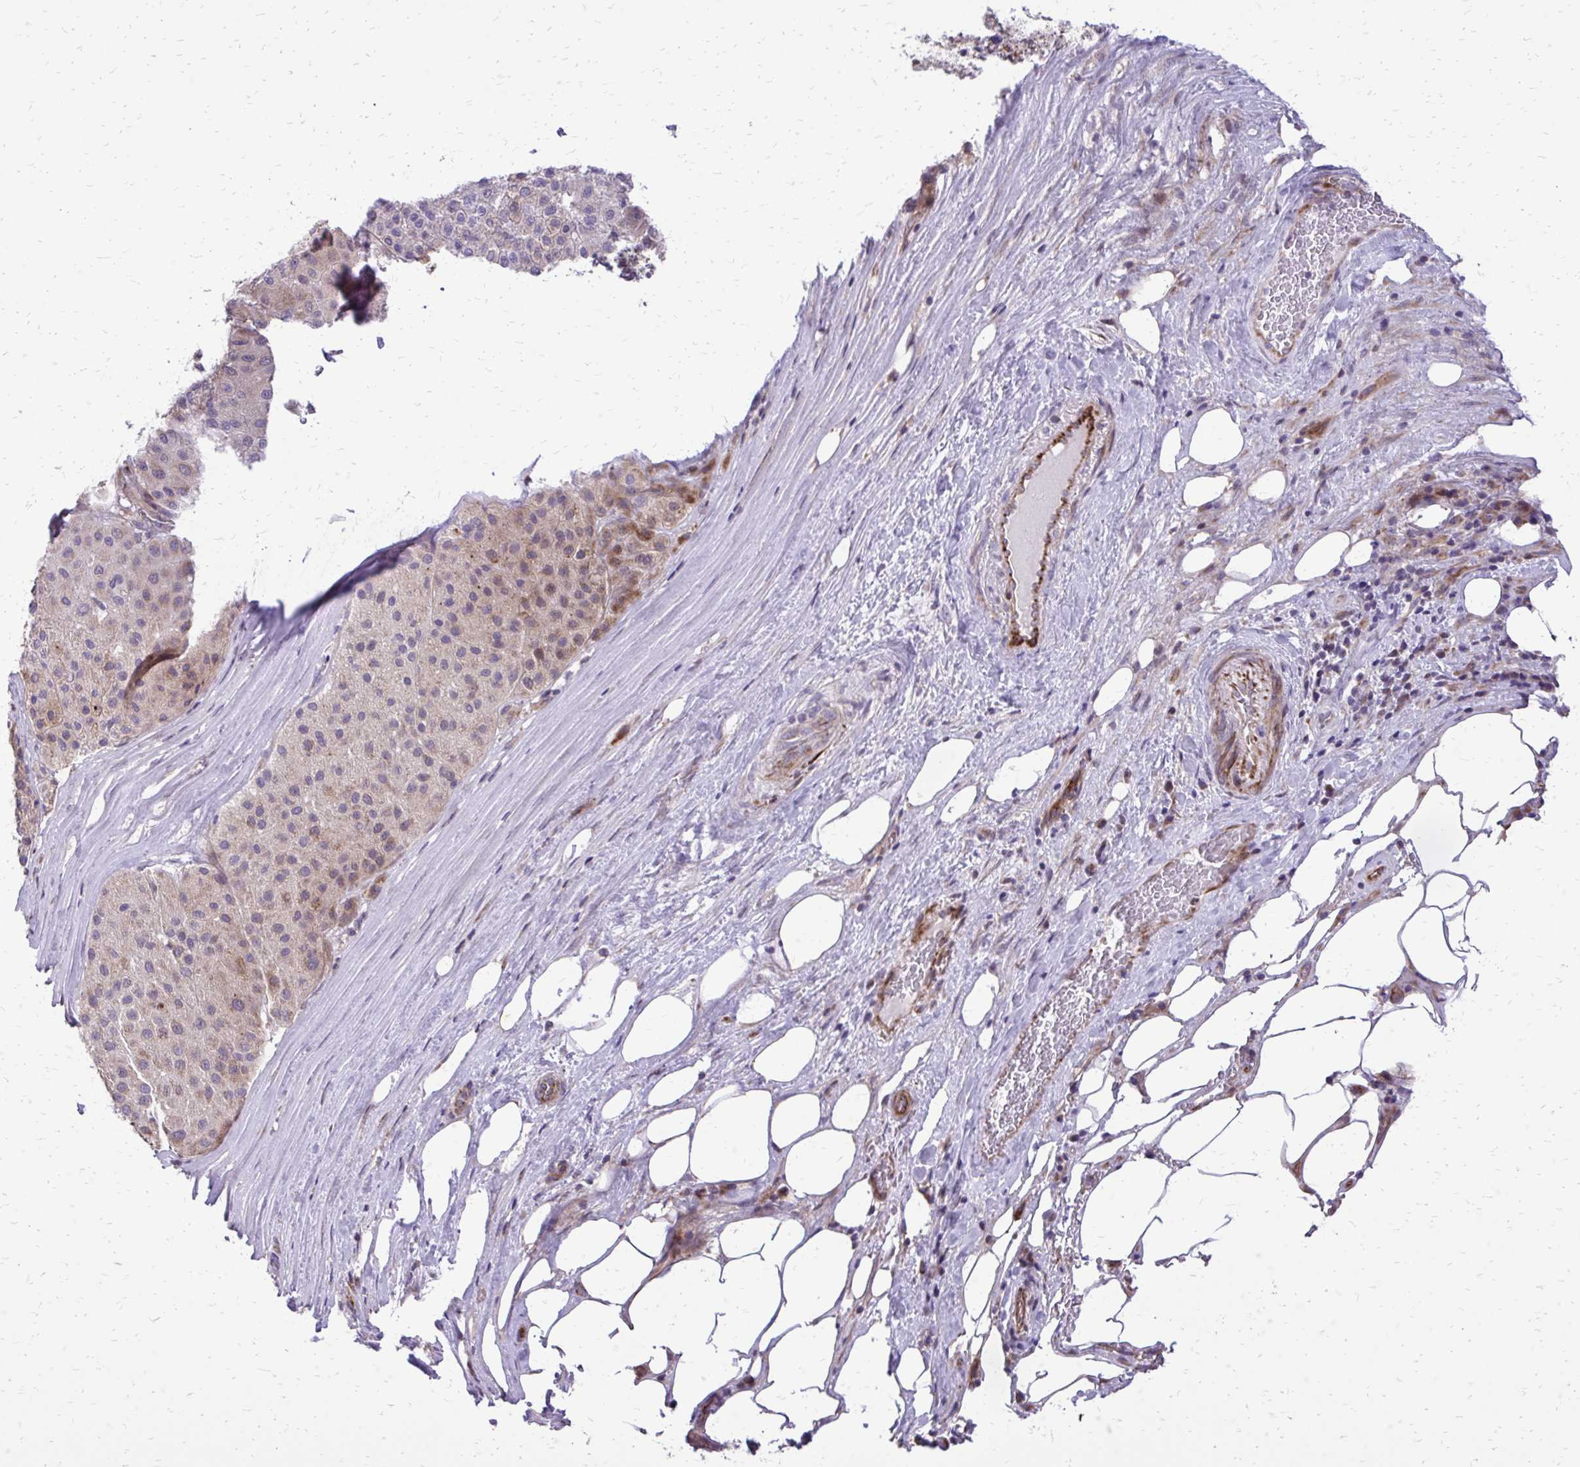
{"staining": {"intensity": "weak", "quantity": "<25%", "location": "cytoplasmic/membranous"}, "tissue": "melanoma", "cell_type": "Tumor cells", "image_type": "cancer", "snomed": [{"axis": "morphology", "description": "Malignant melanoma, Metastatic site"}, {"axis": "topography", "description": "Smooth muscle"}], "caption": "An image of melanoma stained for a protein reveals no brown staining in tumor cells.", "gene": "ABCC3", "patient": {"sex": "male", "age": 41}}